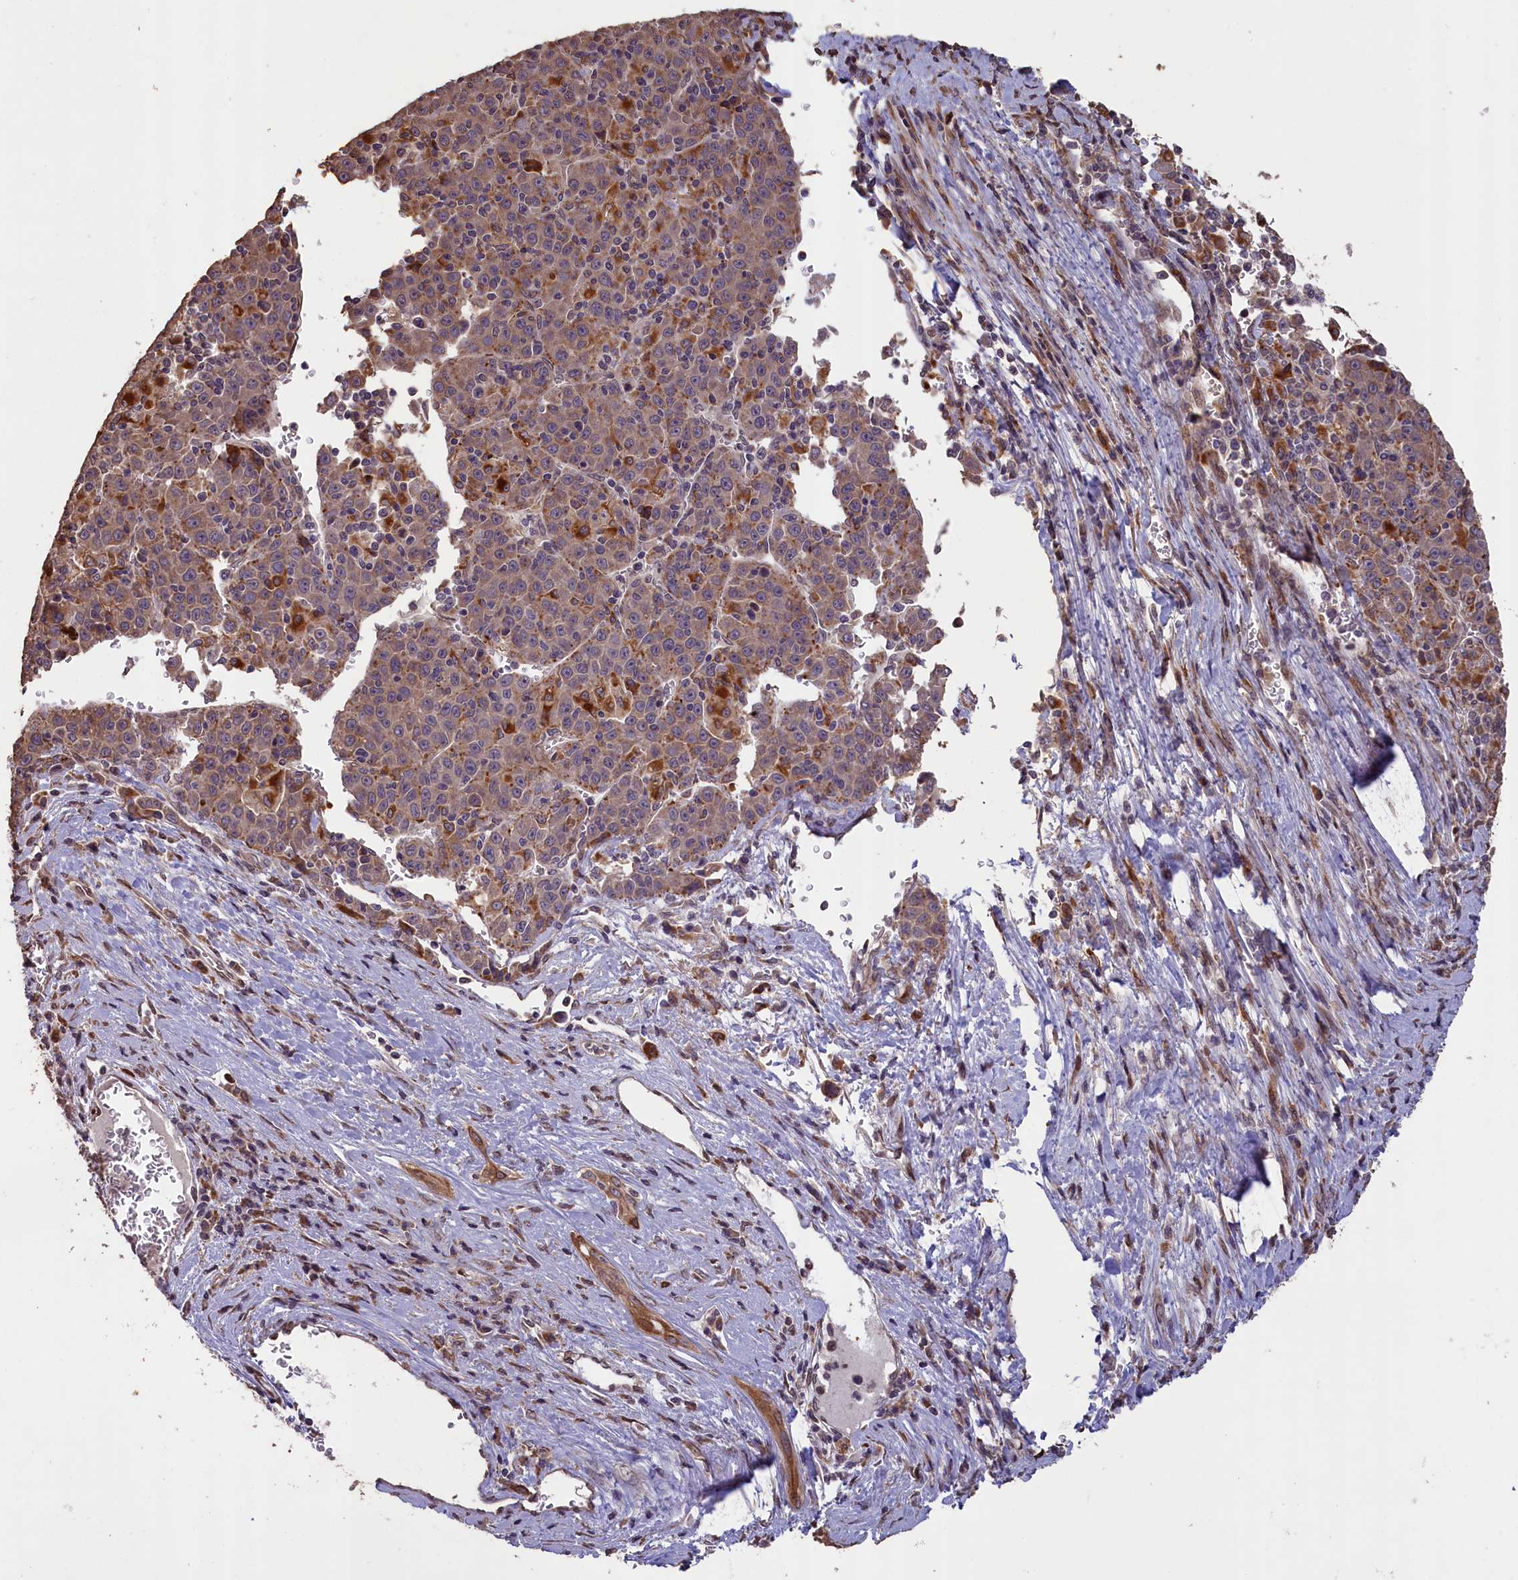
{"staining": {"intensity": "moderate", "quantity": "<25%", "location": "cytoplasmic/membranous"}, "tissue": "liver cancer", "cell_type": "Tumor cells", "image_type": "cancer", "snomed": [{"axis": "morphology", "description": "Carcinoma, Hepatocellular, NOS"}, {"axis": "topography", "description": "Liver"}], "caption": "Protein positivity by immunohistochemistry (IHC) displays moderate cytoplasmic/membranous positivity in approximately <25% of tumor cells in liver hepatocellular carcinoma. (IHC, brightfield microscopy, high magnification).", "gene": "SLC38A7", "patient": {"sex": "female", "age": 53}}